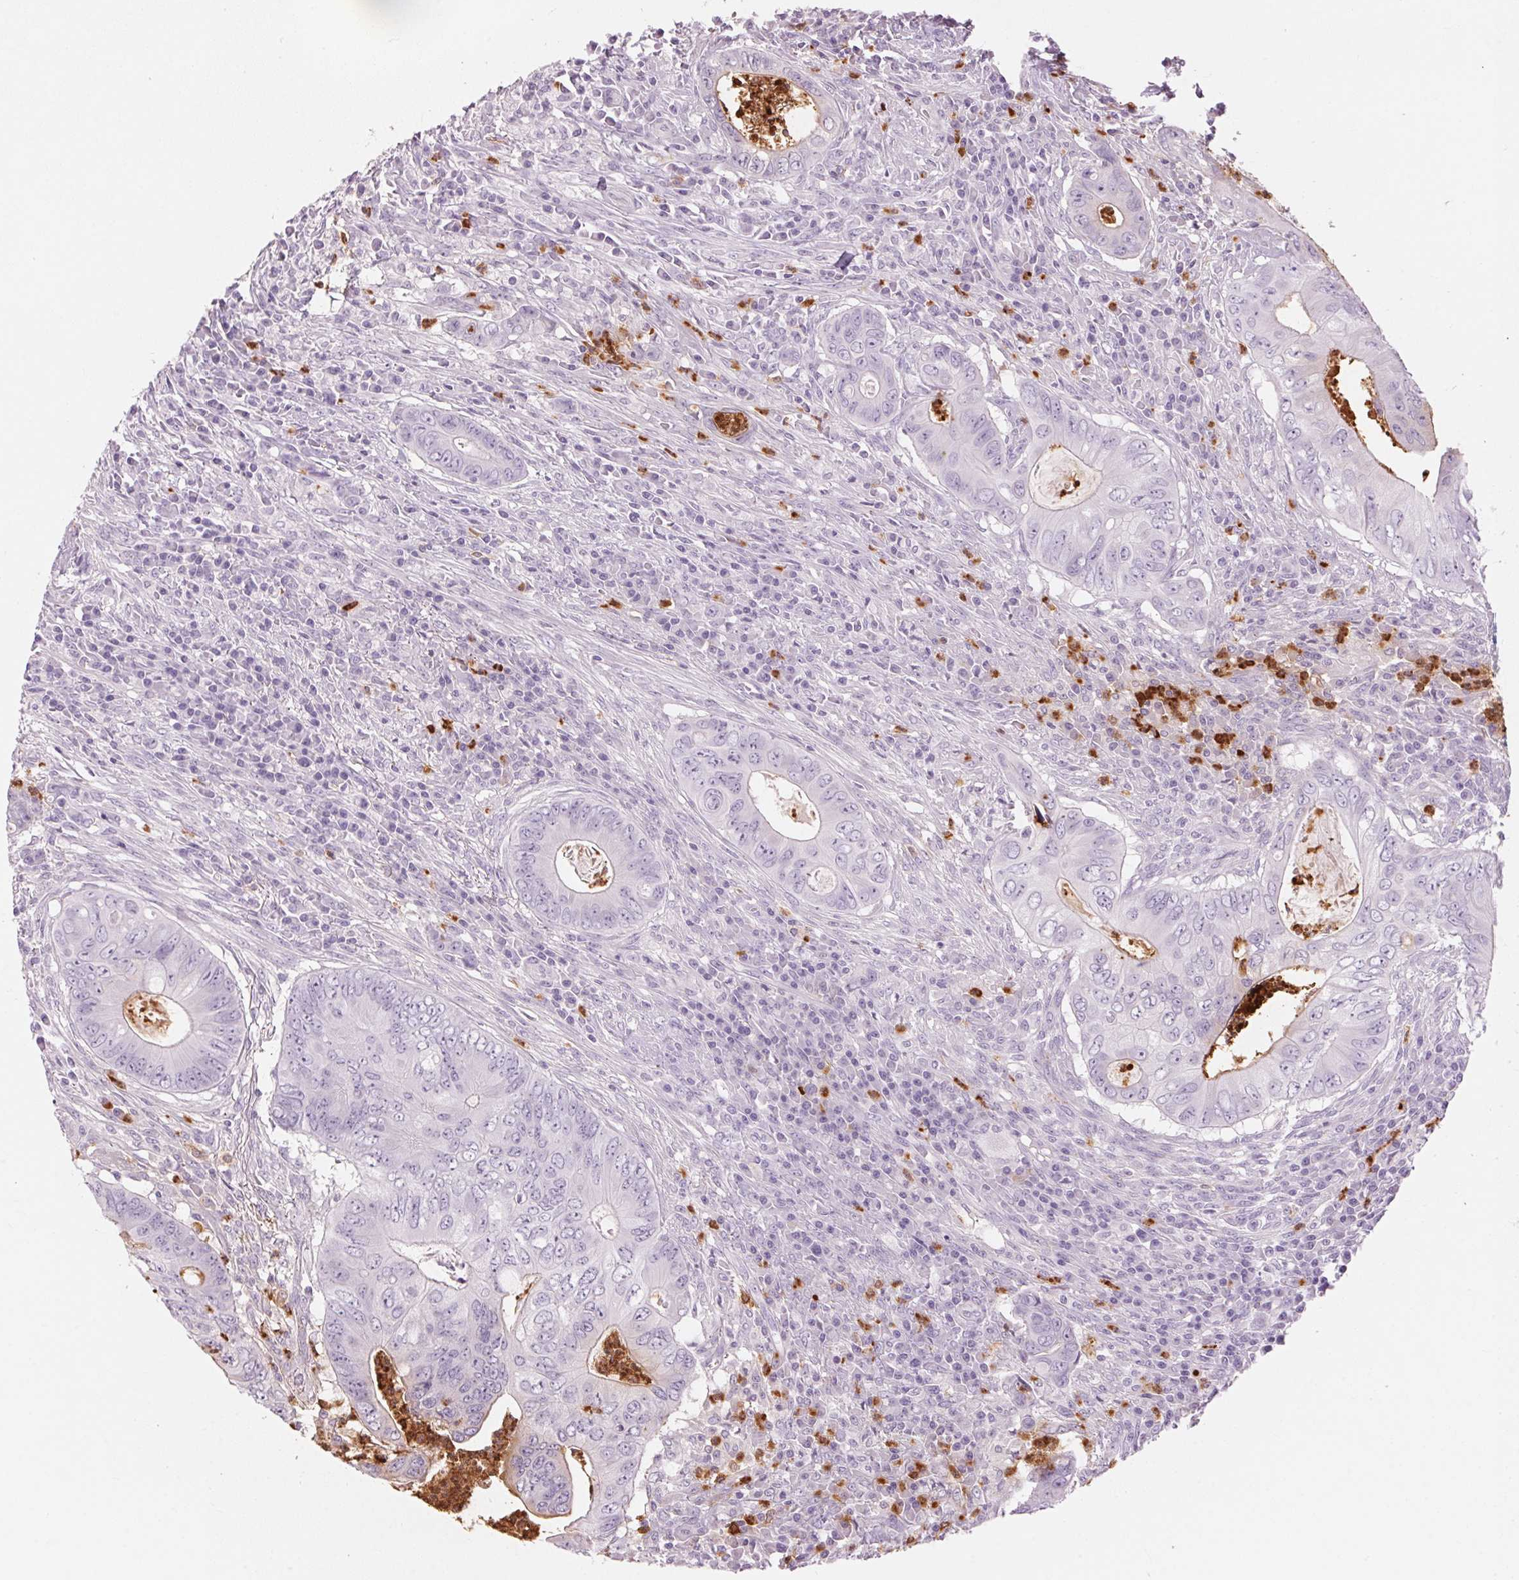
{"staining": {"intensity": "negative", "quantity": "none", "location": "none"}, "tissue": "colorectal cancer", "cell_type": "Tumor cells", "image_type": "cancer", "snomed": [{"axis": "morphology", "description": "Adenocarcinoma, NOS"}, {"axis": "topography", "description": "Colon"}], "caption": "IHC of human adenocarcinoma (colorectal) exhibits no expression in tumor cells.", "gene": "KLK7", "patient": {"sex": "female", "age": 74}}